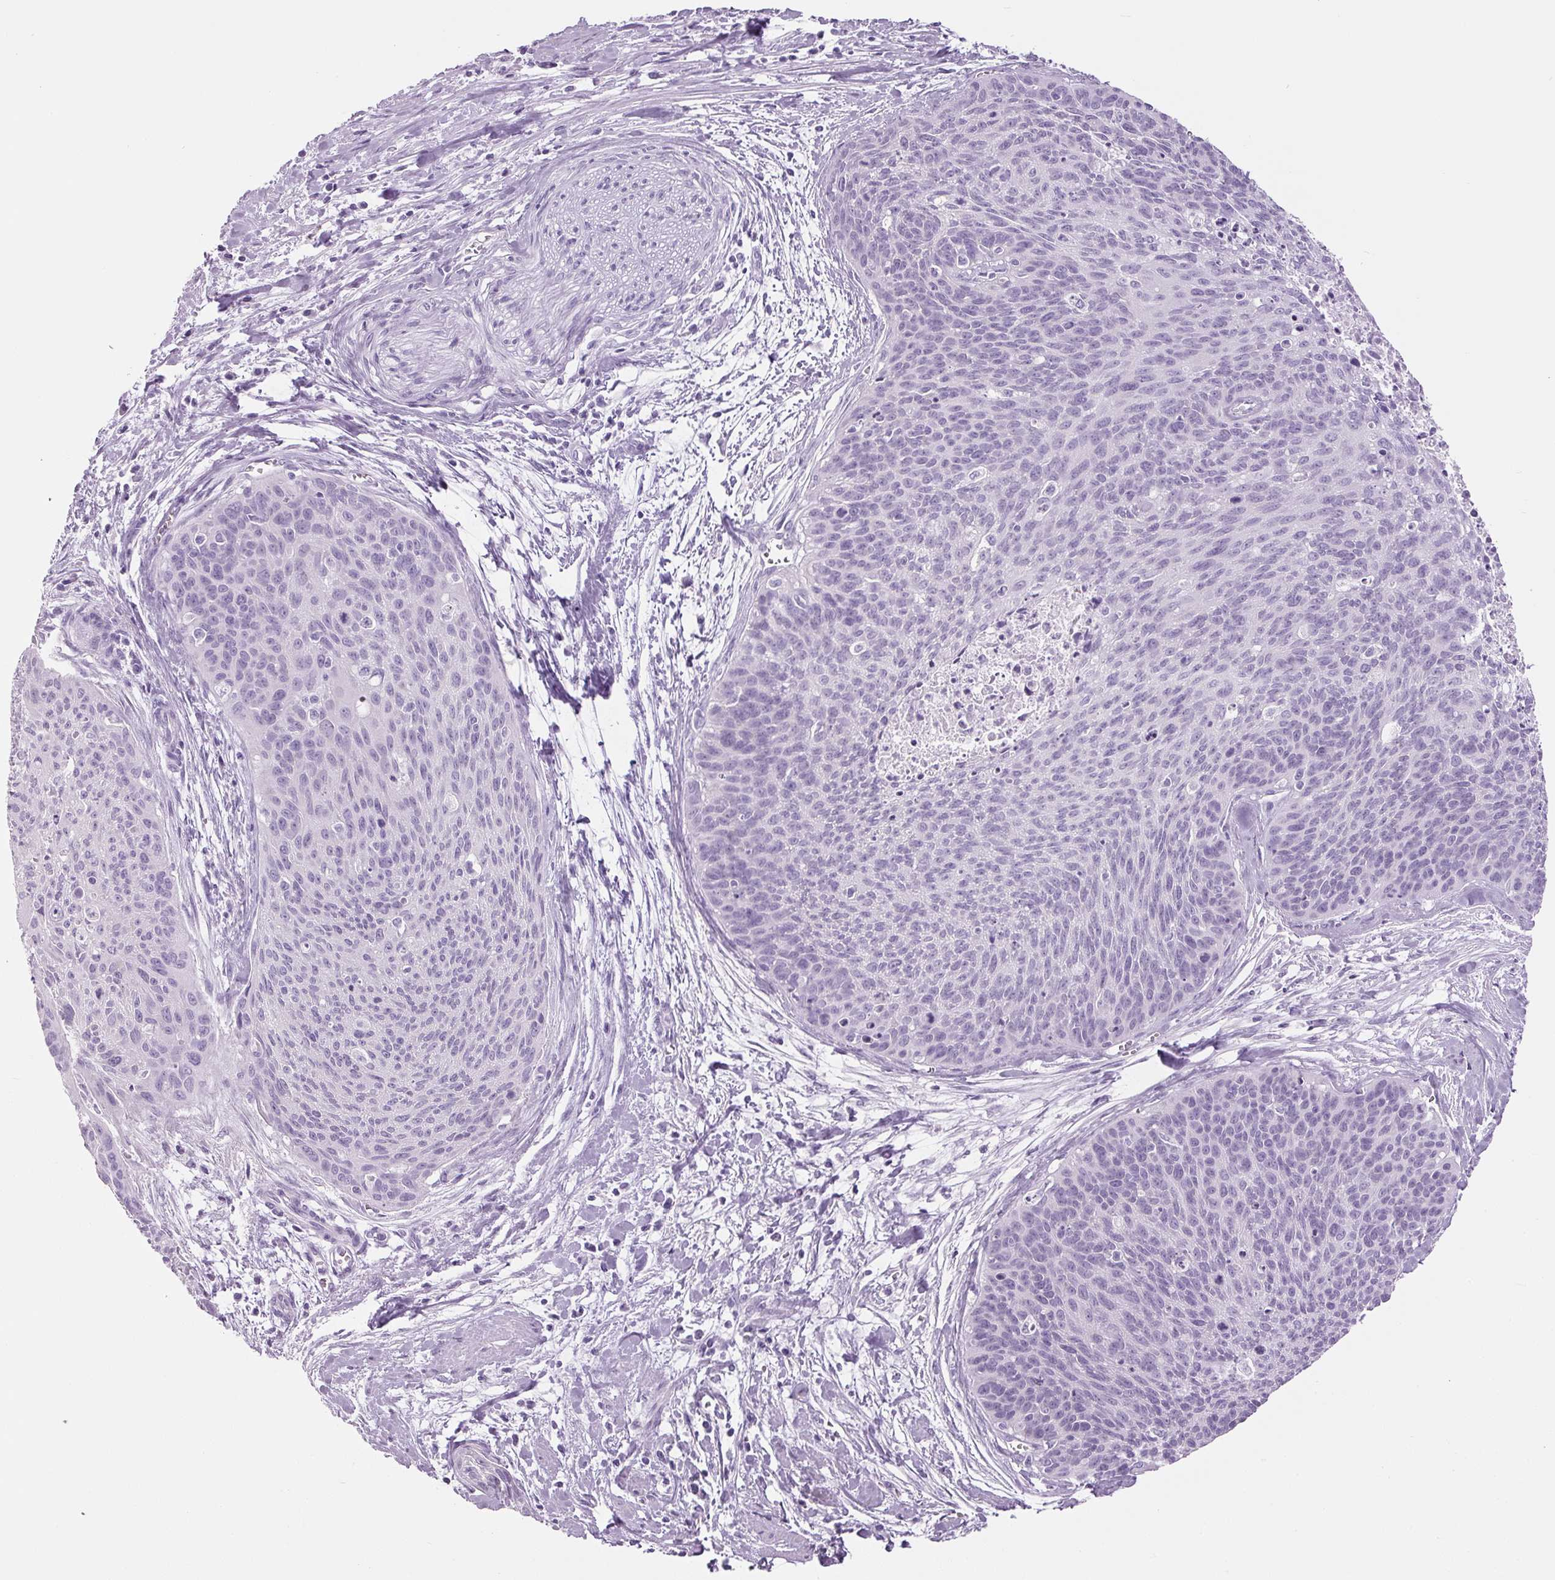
{"staining": {"intensity": "negative", "quantity": "none", "location": "none"}, "tissue": "cervical cancer", "cell_type": "Tumor cells", "image_type": "cancer", "snomed": [{"axis": "morphology", "description": "Squamous cell carcinoma, NOS"}, {"axis": "topography", "description": "Cervix"}], "caption": "DAB immunohistochemical staining of cervical cancer reveals no significant expression in tumor cells.", "gene": "PPP1R1A", "patient": {"sex": "female", "age": 55}}